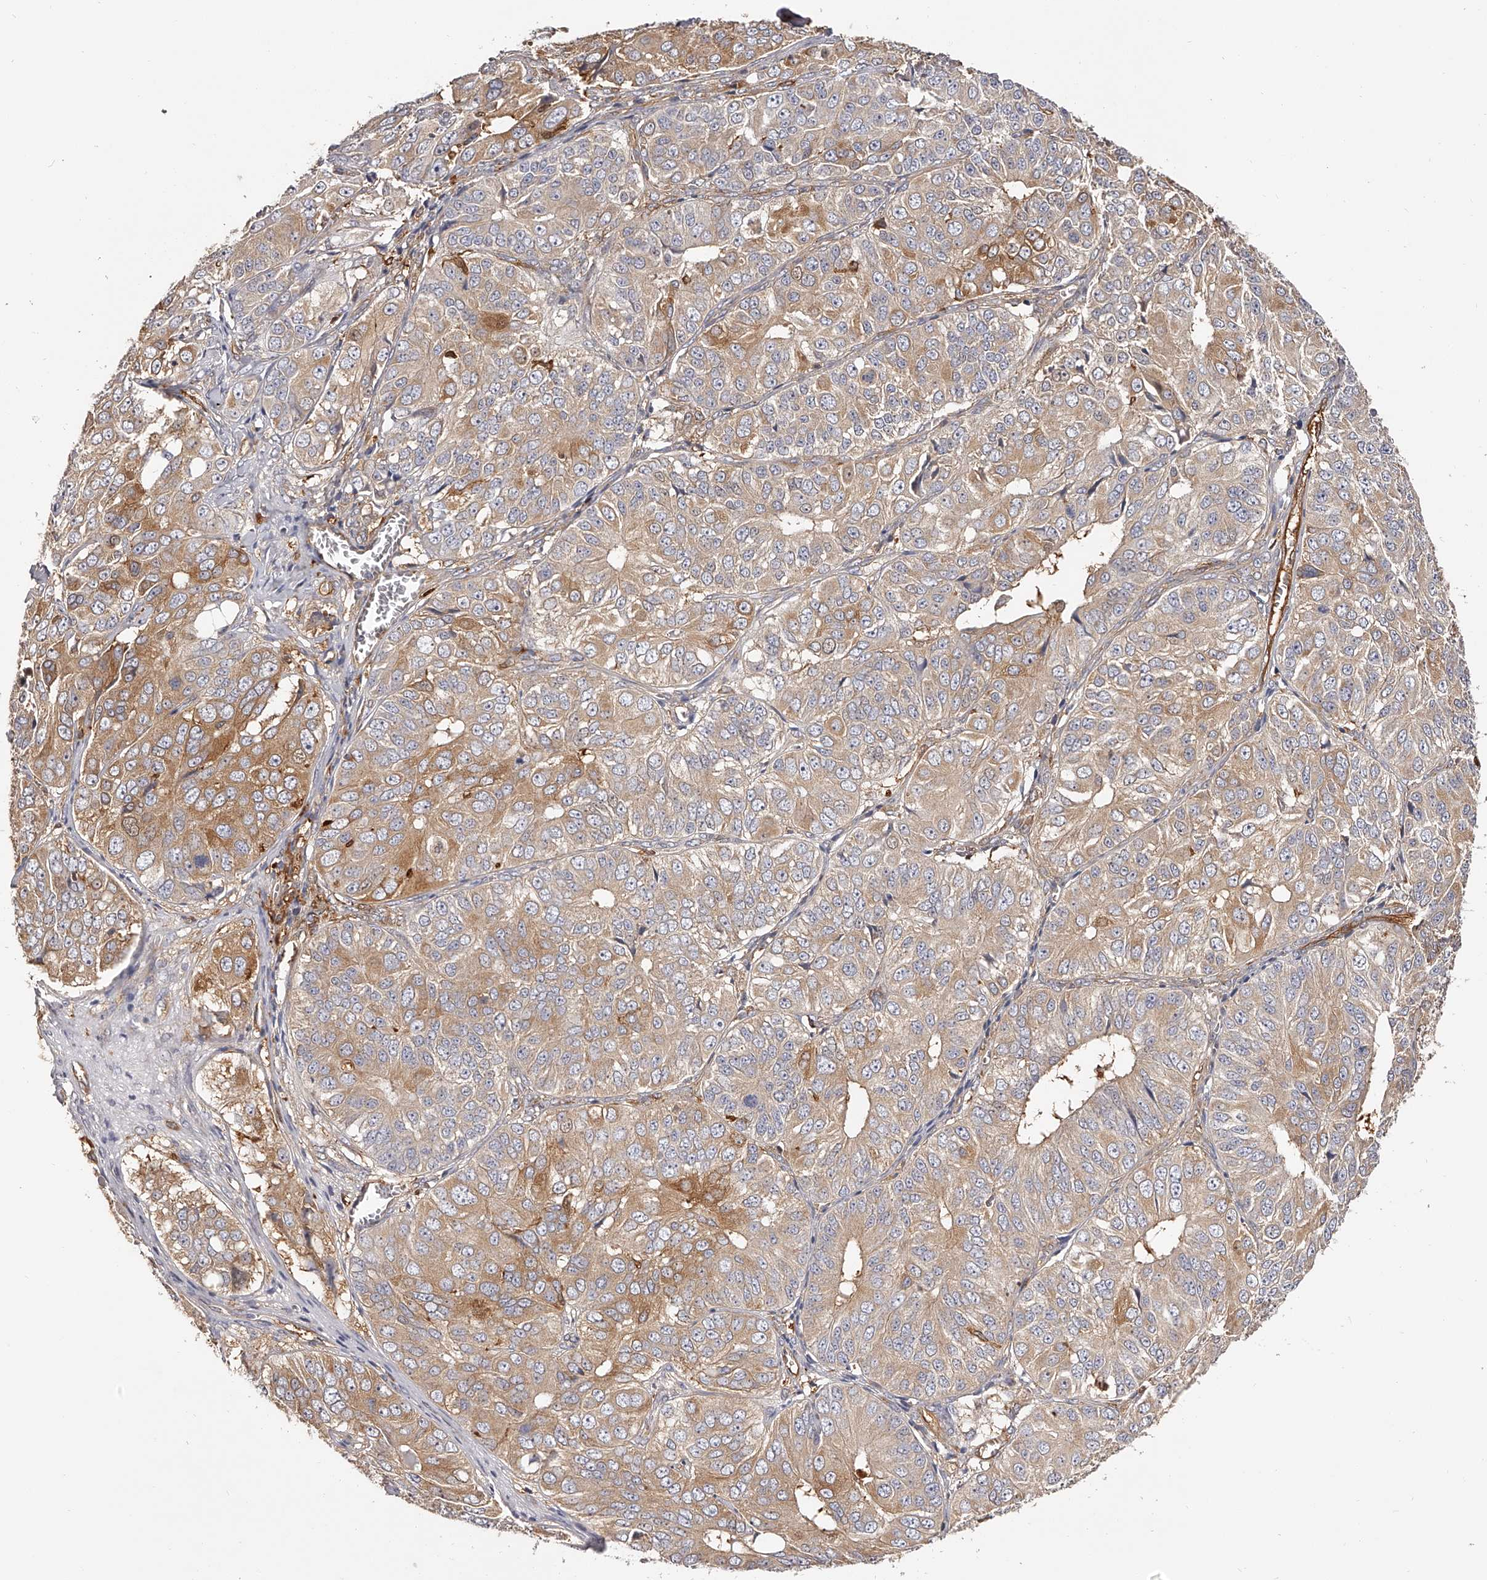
{"staining": {"intensity": "moderate", "quantity": ">75%", "location": "cytoplasmic/membranous"}, "tissue": "ovarian cancer", "cell_type": "Tumor cells", "image_type": "cancer", "snomed": [{"axis": "morphology", "description": "Carcinoma, endometroid"}, {"axis": "topography", "description": "Ovary"}], "caption": "Moderate cytoplasmic/membranous positivity is present in approximately >75% of tumor cells in ovarian cancer.", "gene": "LAP3", "patient": {"sex": "female", "age": 51}}